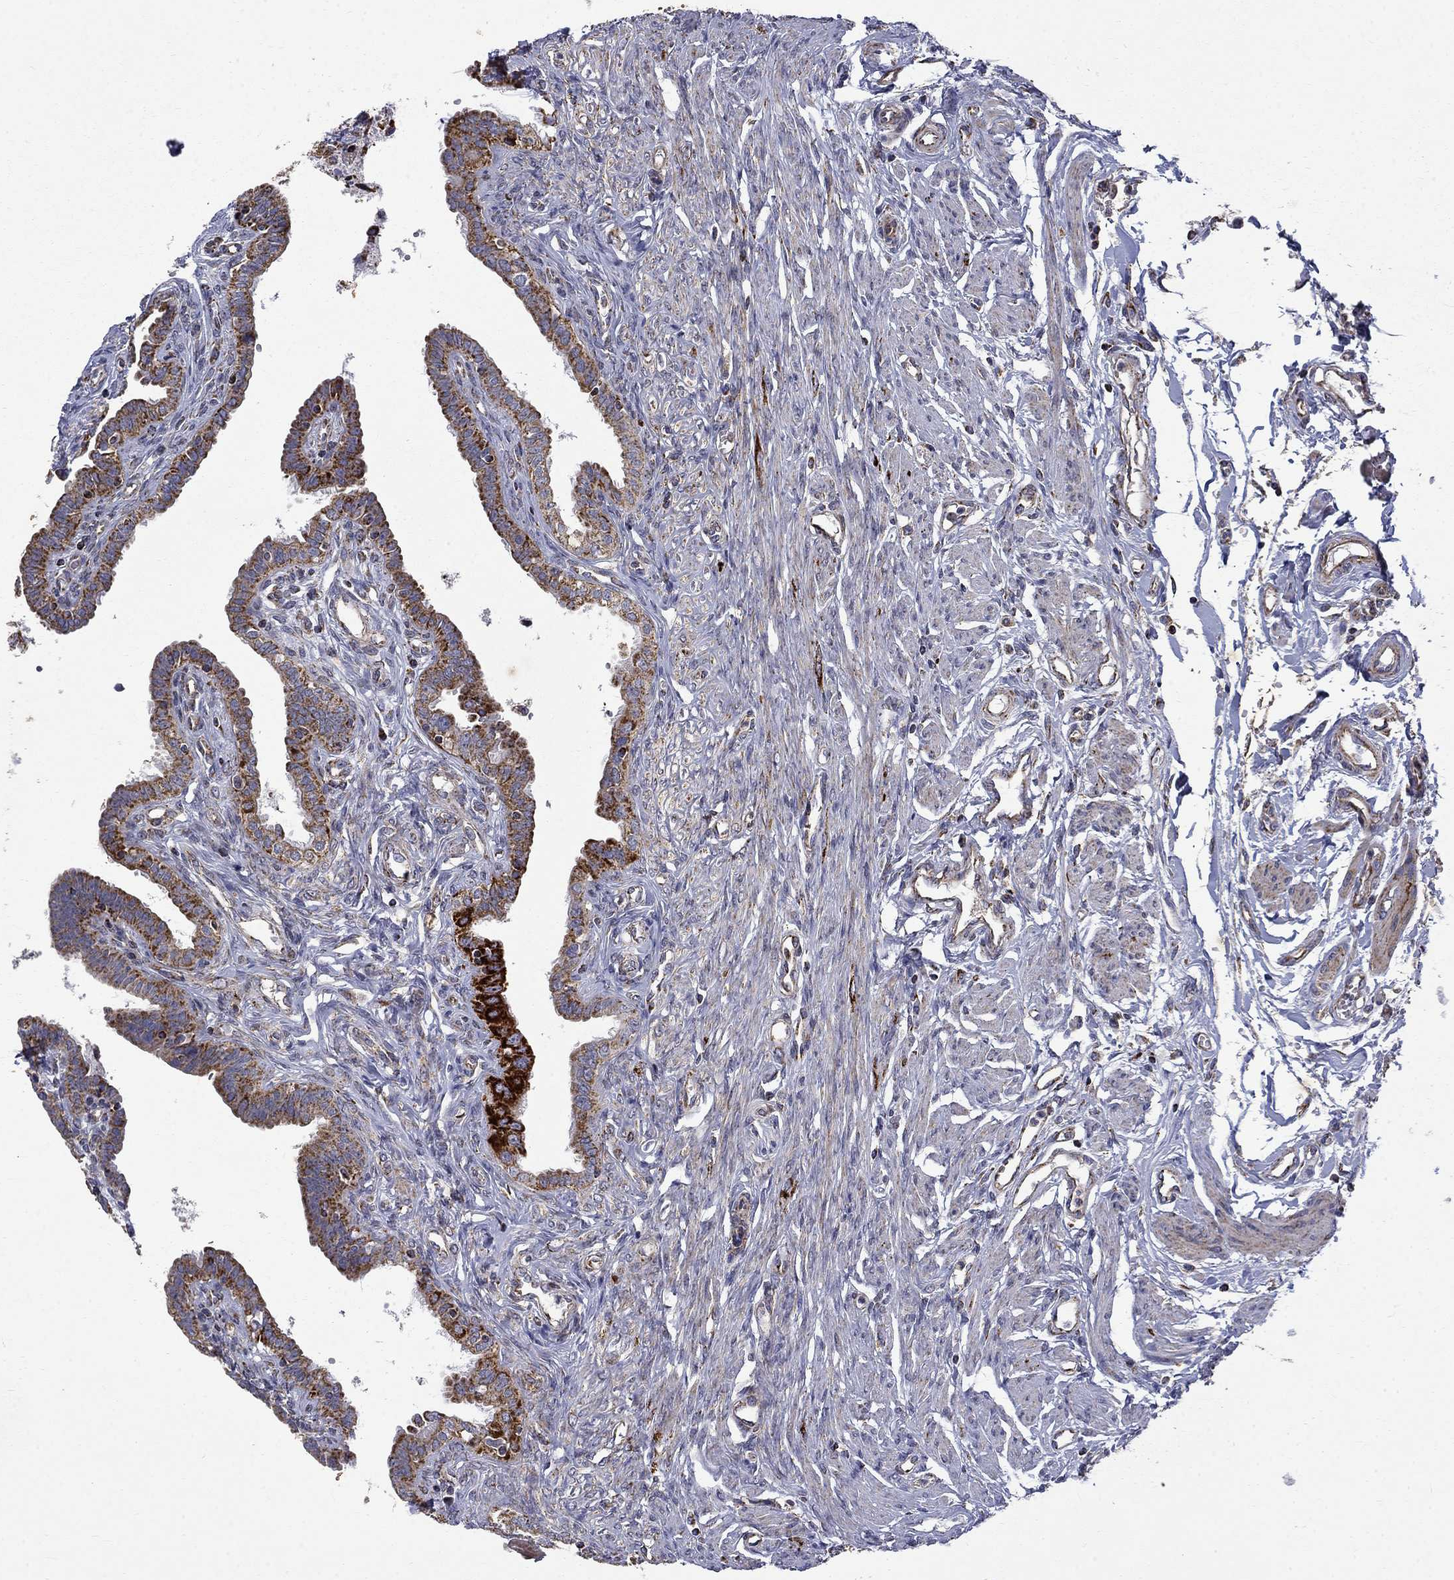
{"staining": {"intensity": "strong", "quantity": ">75%", "location": "cytoplasmic/membranous"}, "tissue": "fallopian tube", "cell_type": "Glandular cells", "image_type": "normal", "snomed": [{"axis": "morphology", "description": "Normal tissue, NOS"}, {"axis": "morphology", "description": "Carcinoma, endometroid"}, {"axis": "topography", "description": "Fallopian tube"}, {"axis": "topography", "description": "Ovary"}], "caption": "Immunohistochemistry (IHC) of benign fallopian tube reveals high levels of strong cytoplasmic/membranous expression in about >75% of glandular cells.", "gene": "PCBP3", "patient": {"sex": "female", "age": 42}}